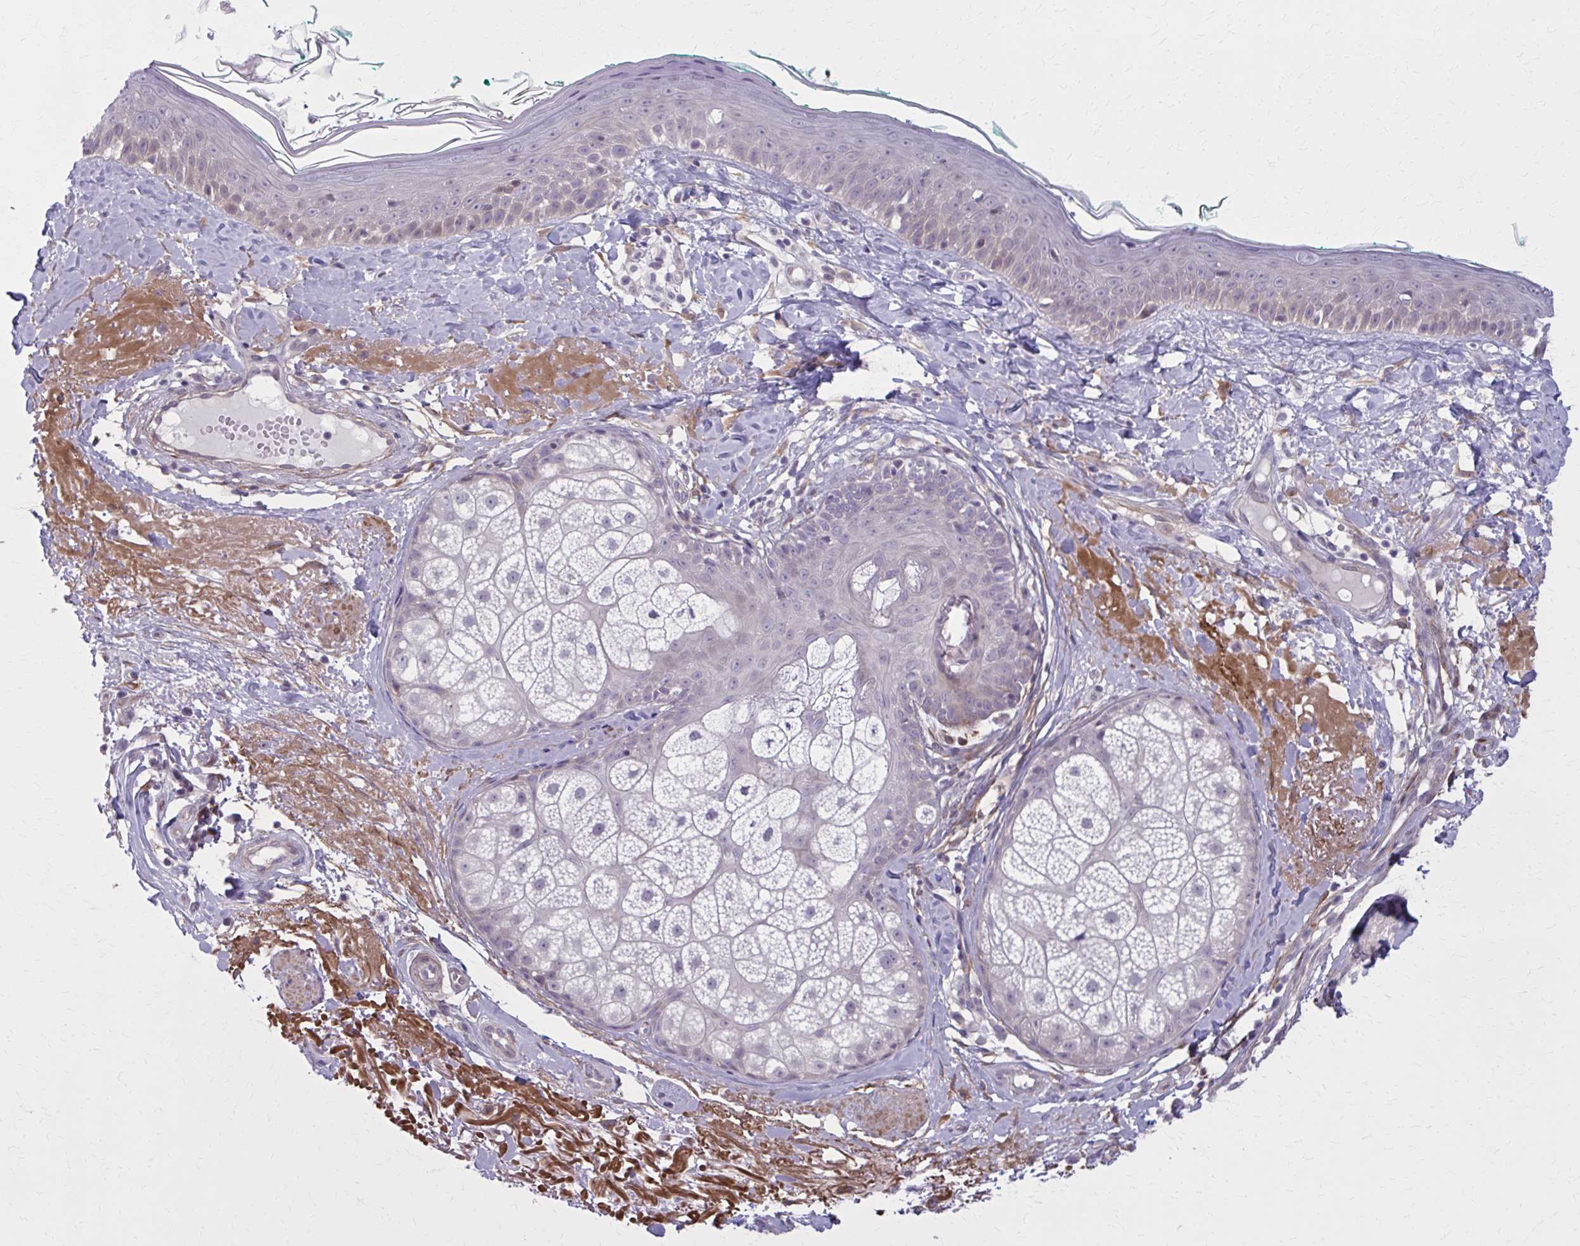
{"staining": {"intensity": "moderate", "quantity": ">75%", "location": "cytoplasmic/membranous"}, "tissue": "skin", "cell_type": "Fibroblasts", "image_type": "normal", "snomed": [{"axis": "morphology", "description": "Normal tissue, NOS"}, {"axis": "topography", "description": "Skin"}], "caption": "Skin was stained to show a protein in brown. There is medium levels of moderate cytoplasmic/membranous staining in approximately >75% of fibroblasts. Ihc stains the protein of interest in brown and the nuclei are stained blue.", "gene": "NUMBL", "patient": {"sex": "male", "age": 73}}